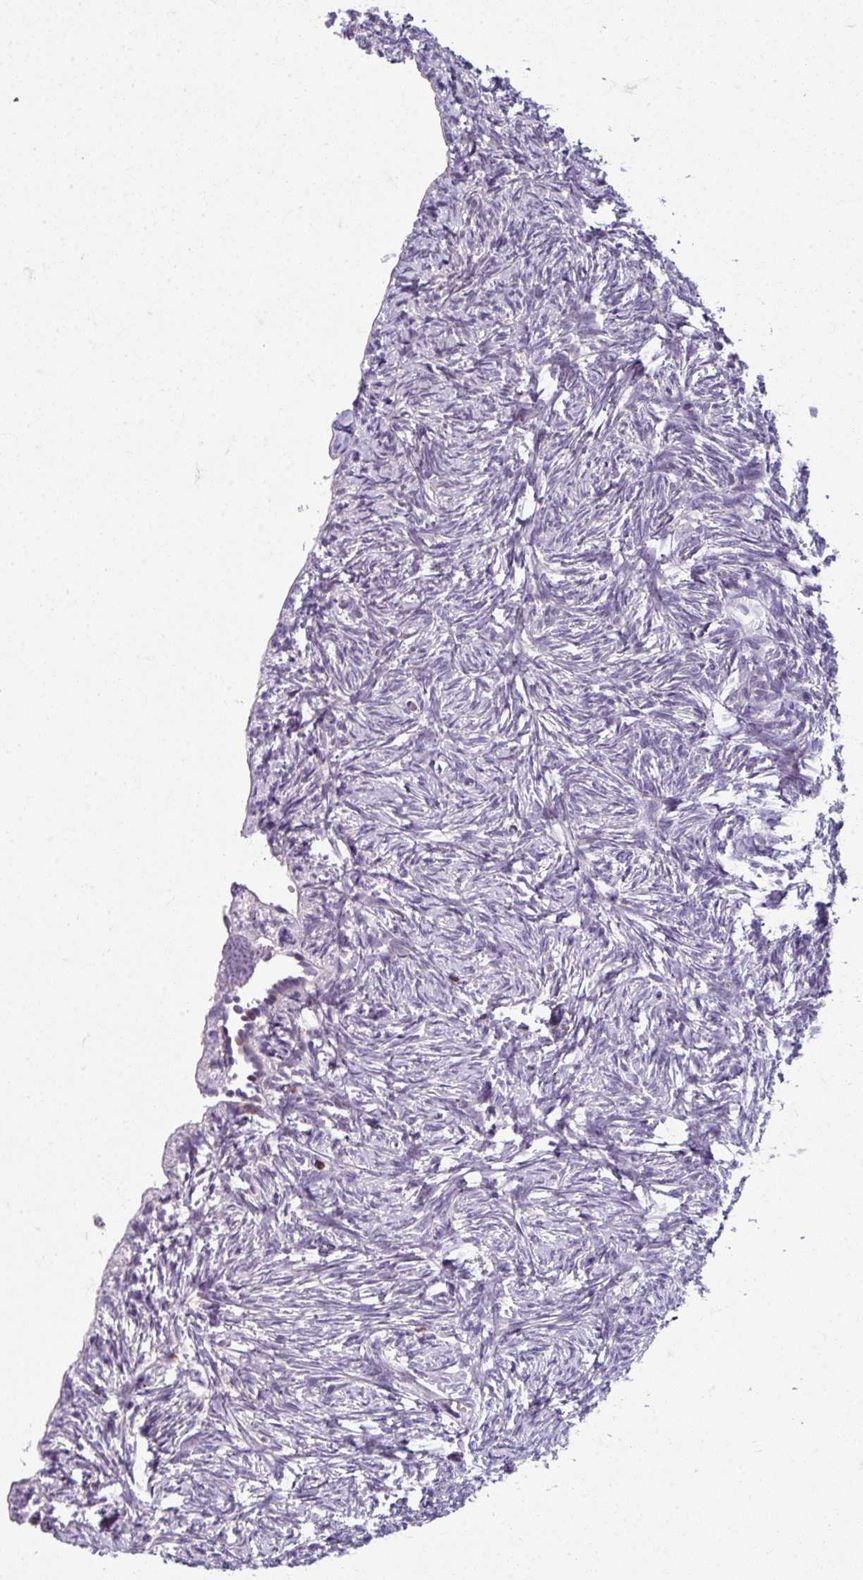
{"staining": {"intensity": "negative", "quantity": "none", "location": "none"}, "tissue": "ovary", "cell_type": "Ovarian stroma cells", "image_type": "normal", "snomed": [{"axis": "morphology", "description": "Normal tissue, NOS"}, {"axis": "topography", "description": "Ovary"}], "caption": "High magnification brightfield microscopy of unremarkable ovary stained with DAB (3,3'-diaminobenzidine) (brown) and counterstained with hematoxylin (blue): ovarian stroma cells show no significant positivity. (Immunohistochemistry, brightfield microscopy, high magnification).", "gene": "NEDD9", "patient": {"sex": "female", "age": 51}}